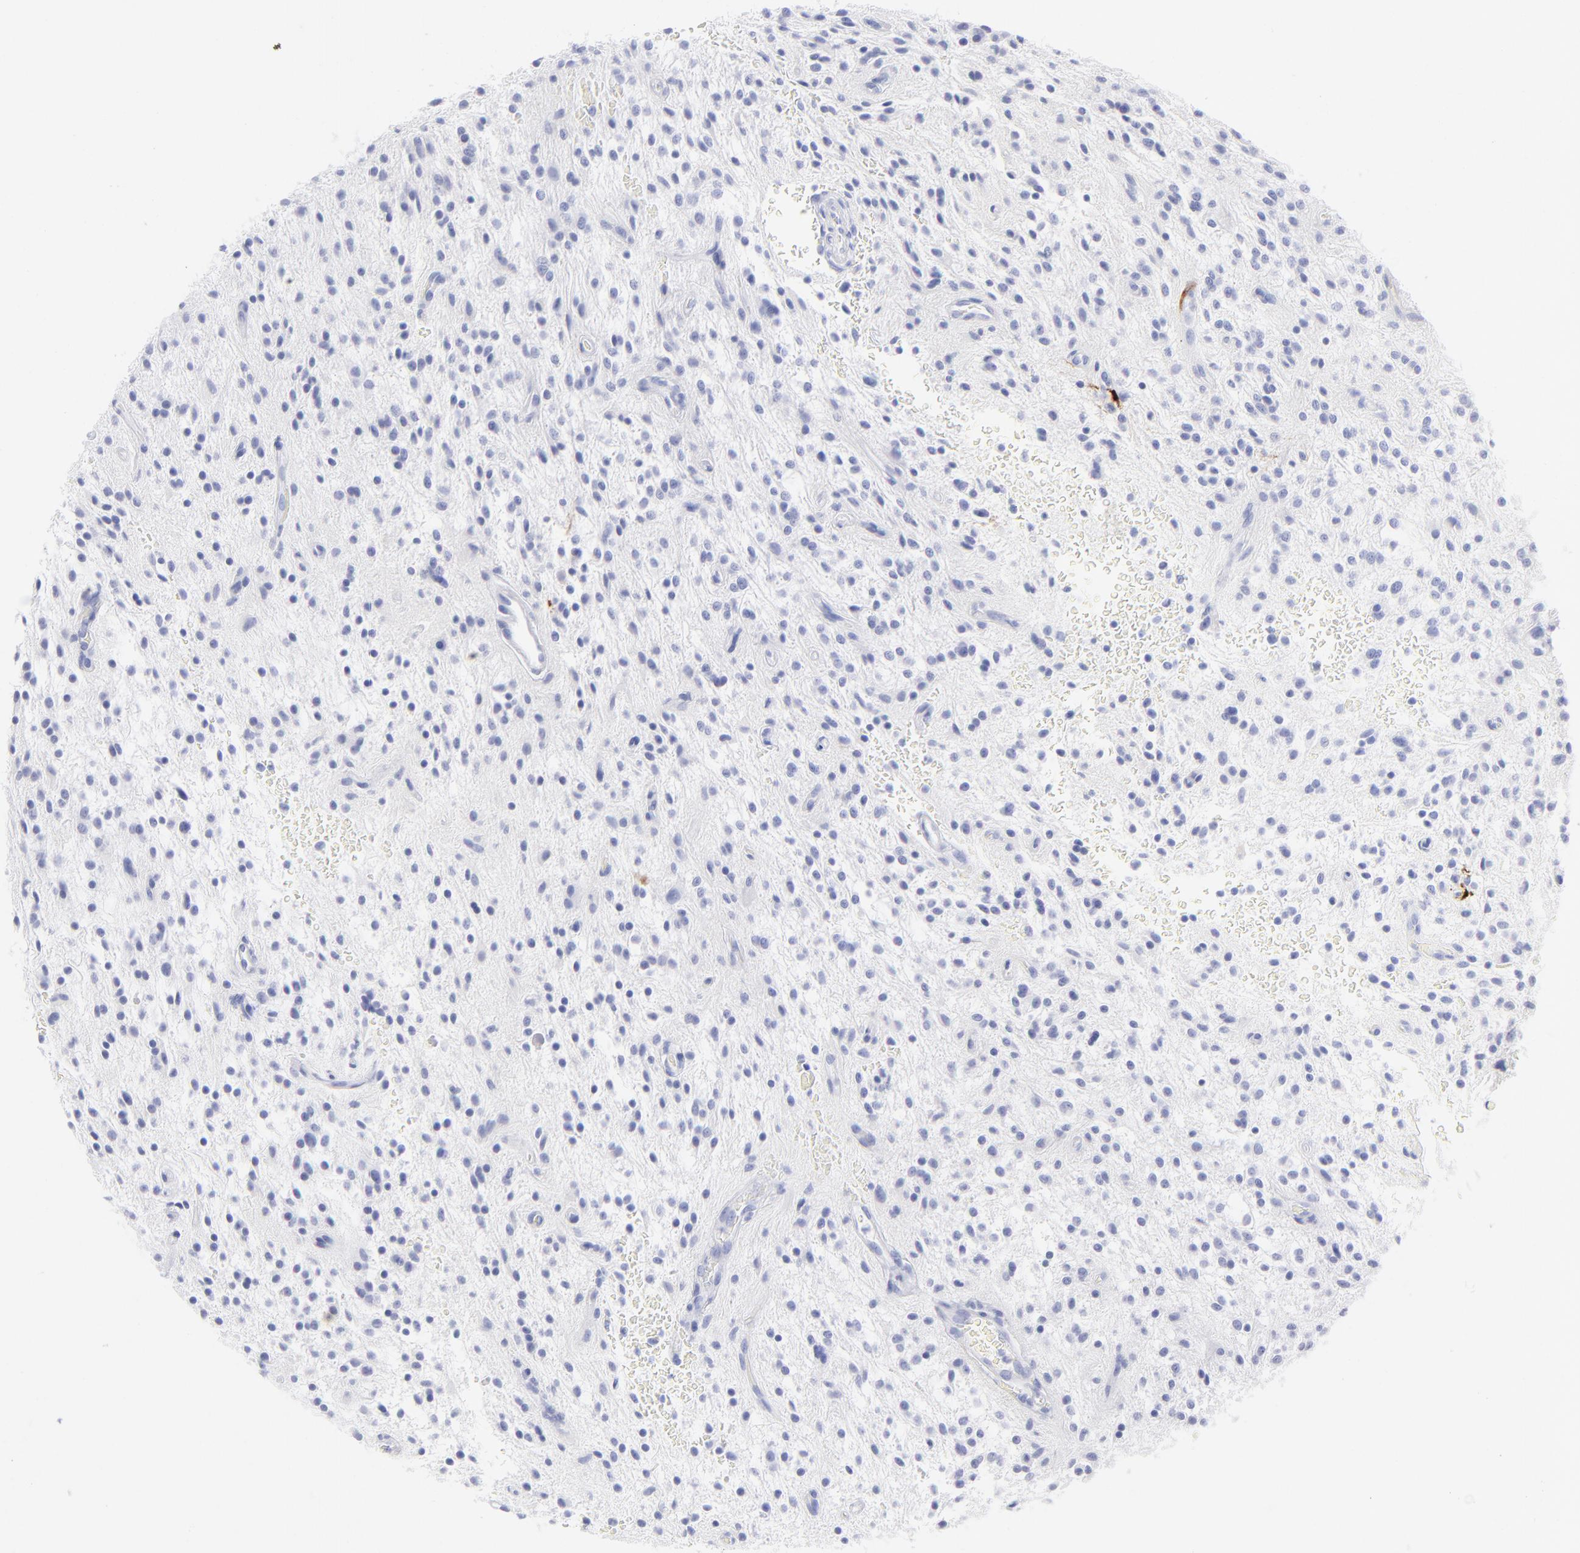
{"staining": {"intensity": "negative", "quantity": "none", "location": "none"}, "tissue": "glioma", "cell_type": "Tumor cells", "image_type": "cancer", "snomed": [{"axis": "morphology", "description": "Glioma, malignant, NOS"}, {"axis": "topography", "description": "Cerebellum"}], "caption": "Tumor cells are negative for protein expression in human glioma.", "gene": "CCNB1", "patient": {"sex": "female", "age": 10}}